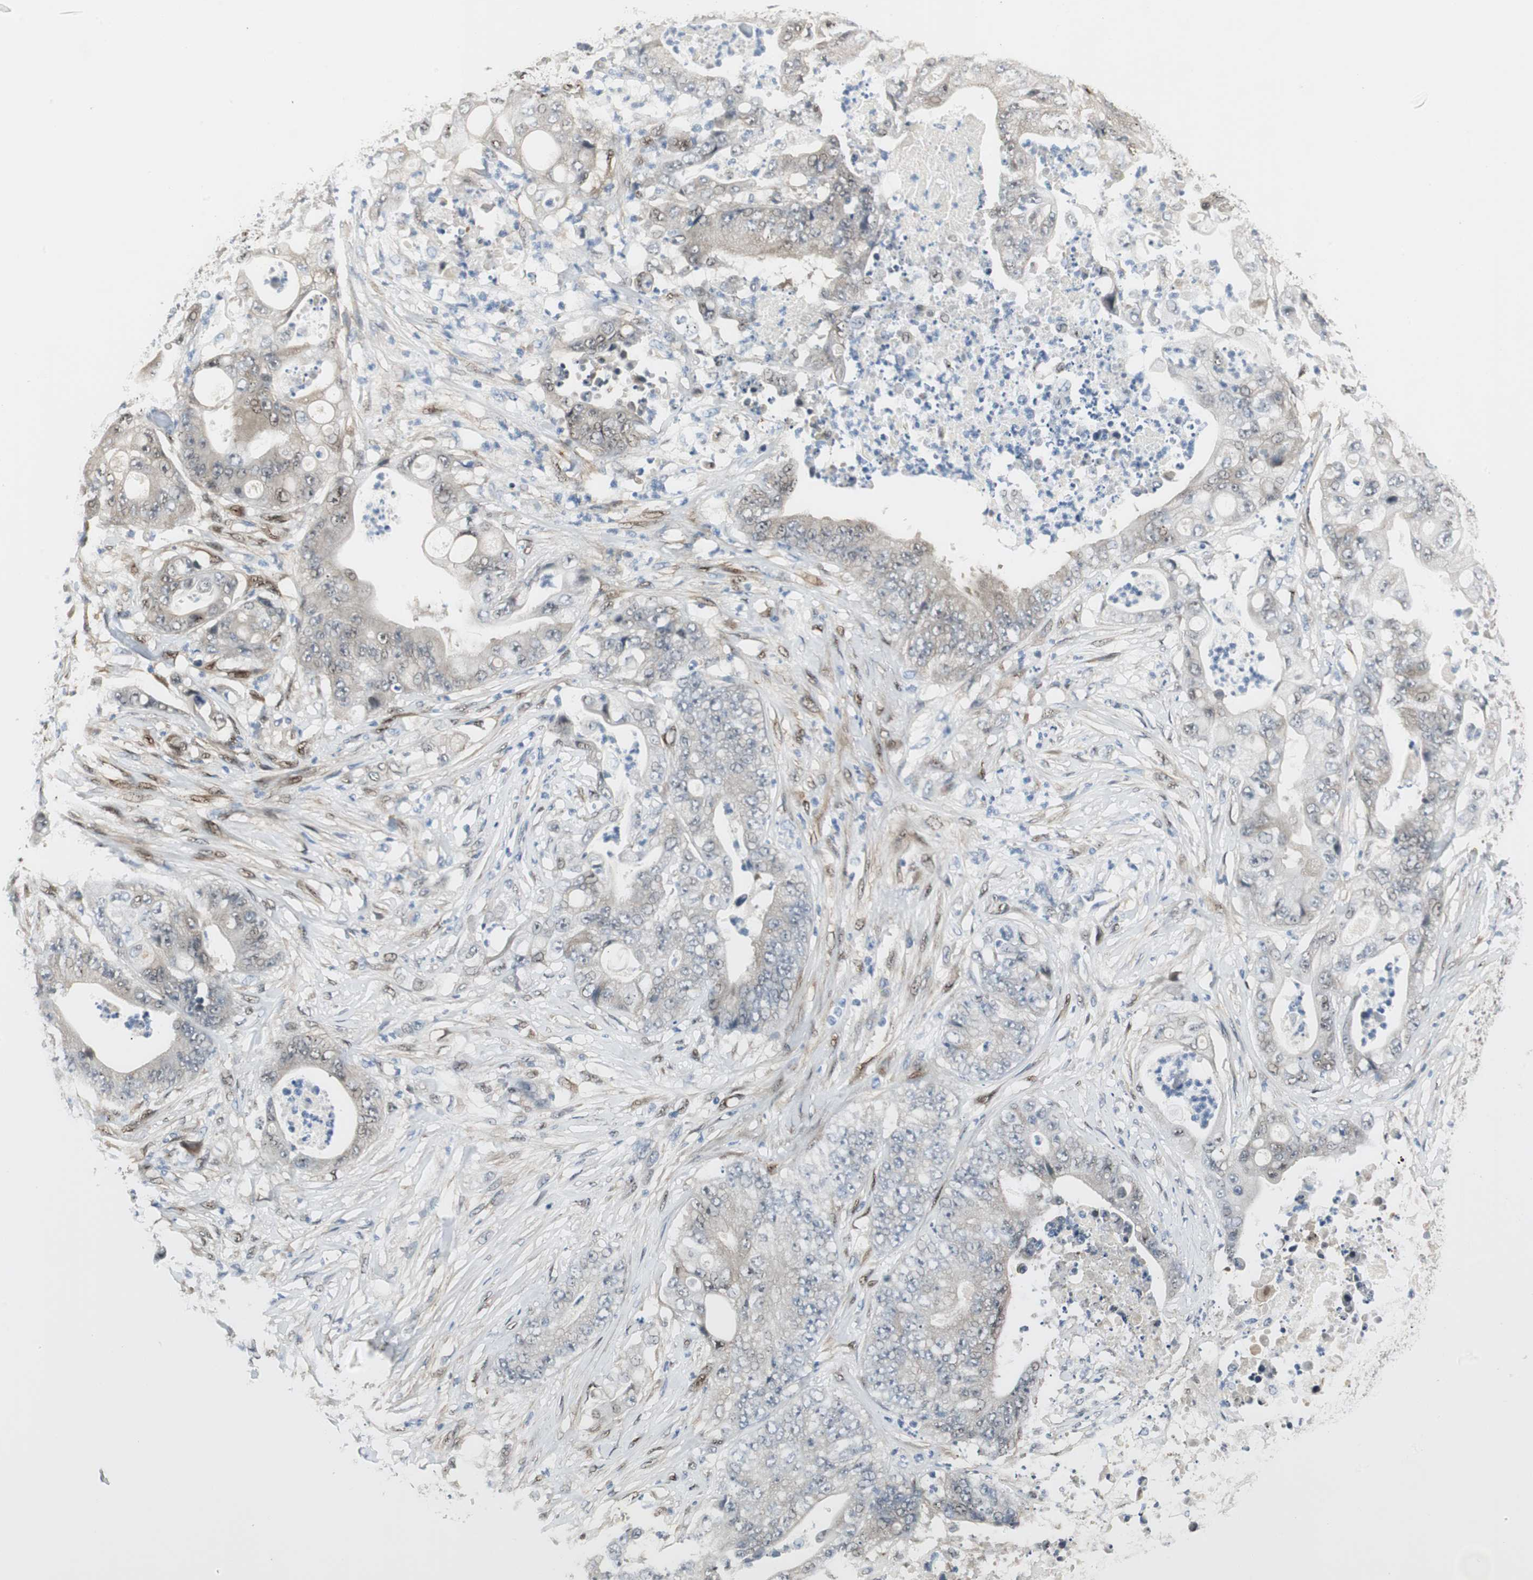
{"staining": {"intensity": "moderate", "quantity": "25%-75%", "location": "cytoplasmic/membranous"}, "tissue": "stomach cancer", "cell_type": "Tumor cells", "image_type": "cancer", "snomed": [{"axis": "morphology", "description": "Adenocarcinoma, NOS"}, {"axis": "topography", "description": "Stomach"}], "caption": "Brown immunohistochemical staining in stomach cancer (adenocarcinoma) reveals moderate cytoplasmic/membranous staining in approximately 25%-75% of tumor cells.", "gene": "FHL2", "patient": {"sex": "female", "age": 73}}